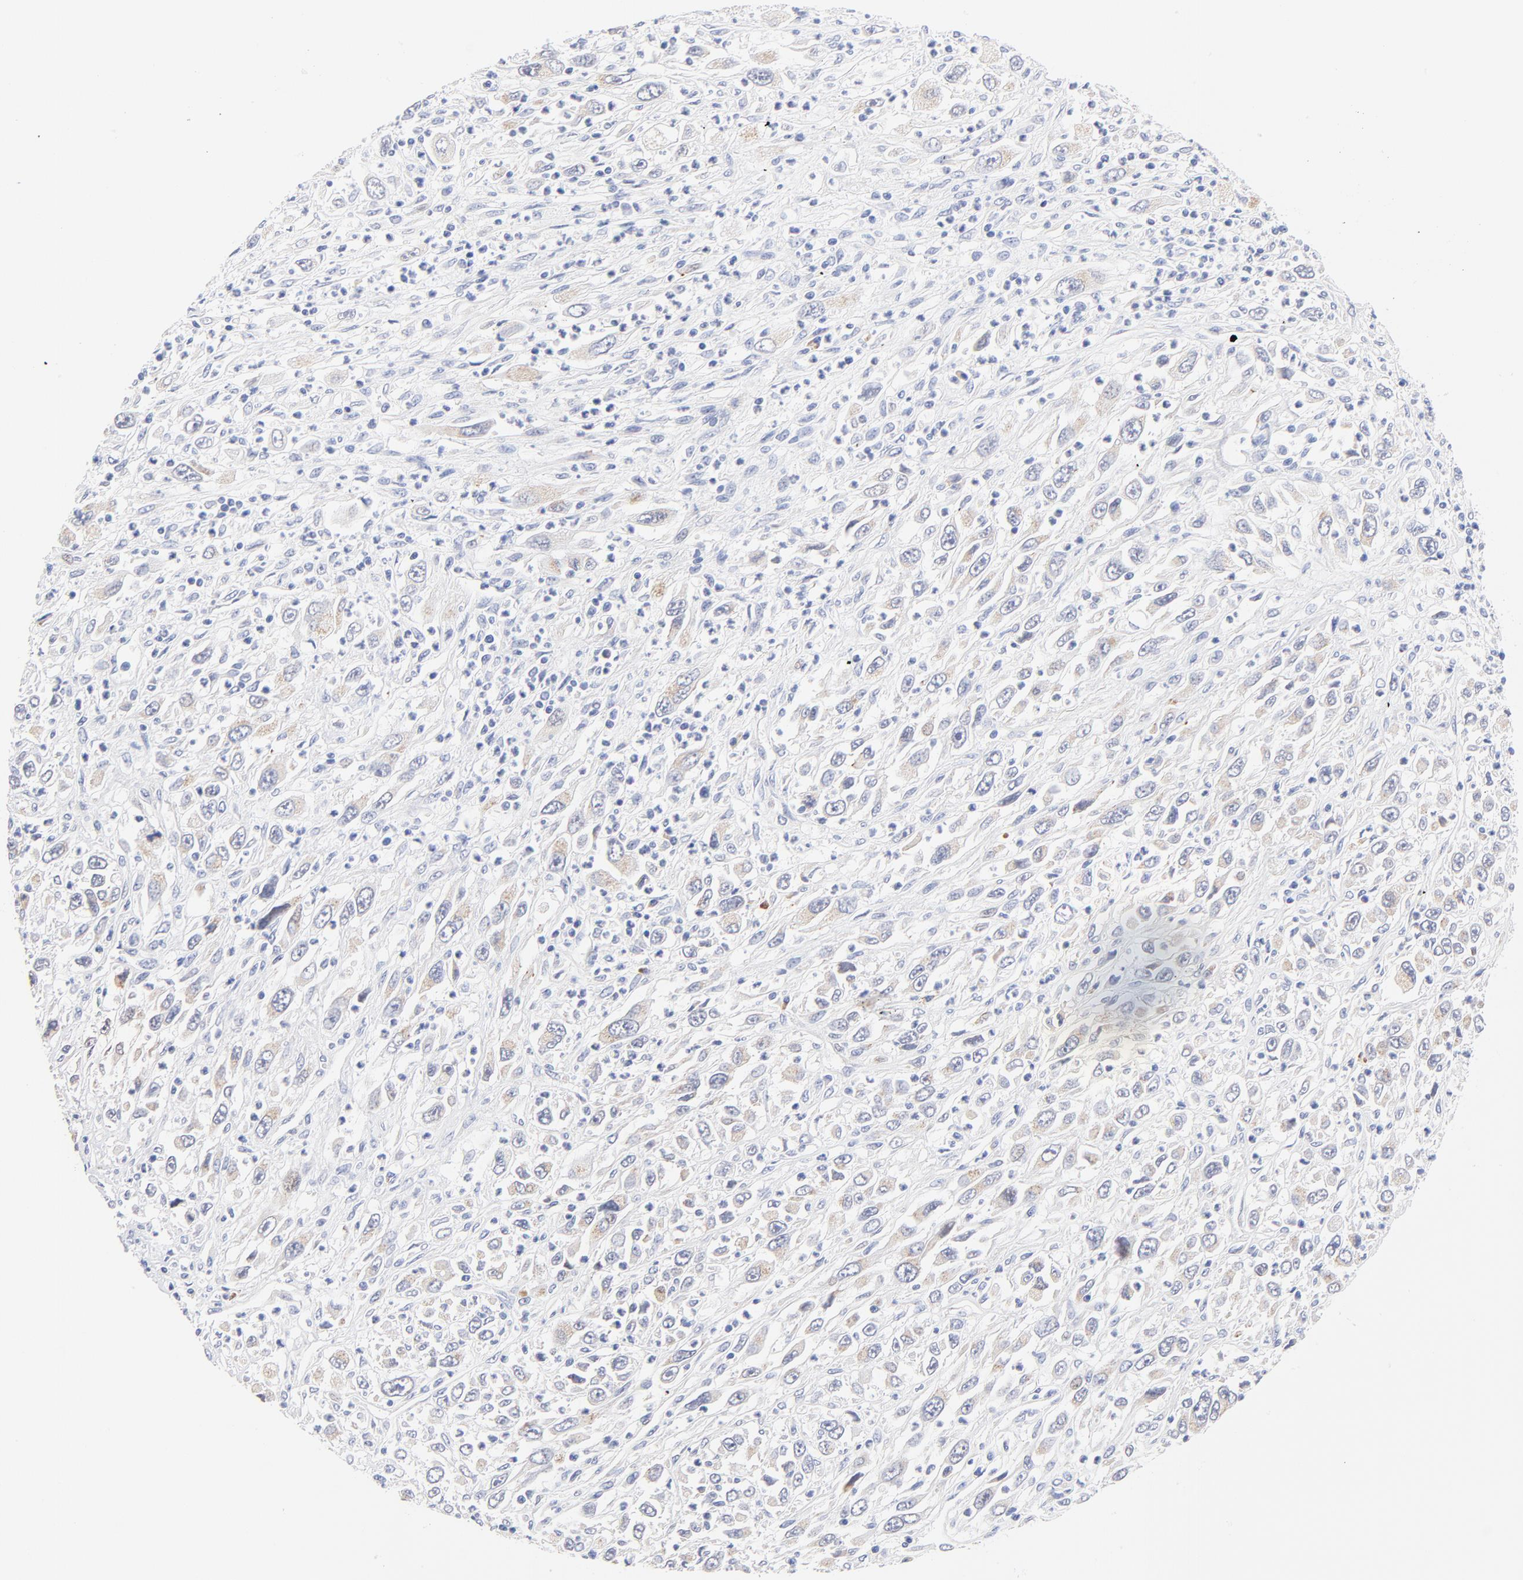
{"staining": {"intensity": "weak", "quantity": "25%-75%", "location": "cytoplasmic/membranous"}, "tissue": "melanoma", "cell_type": "Tumor cells", "image_type": "cancer", "snomed": [{"axis": "morphology", "description": "Malignant melanoma, Metastatic site"}, {"axis": "topography", "description": "Skin"}], "caption": "Malignant melanoma (metastatic site) stained with IHC demonstrates weak cytoplasmic/membranous staining in approximately 25%-75% of tumor cells.", "gene": "AFF2", "patient": {"sex": "female", "age": 56}}